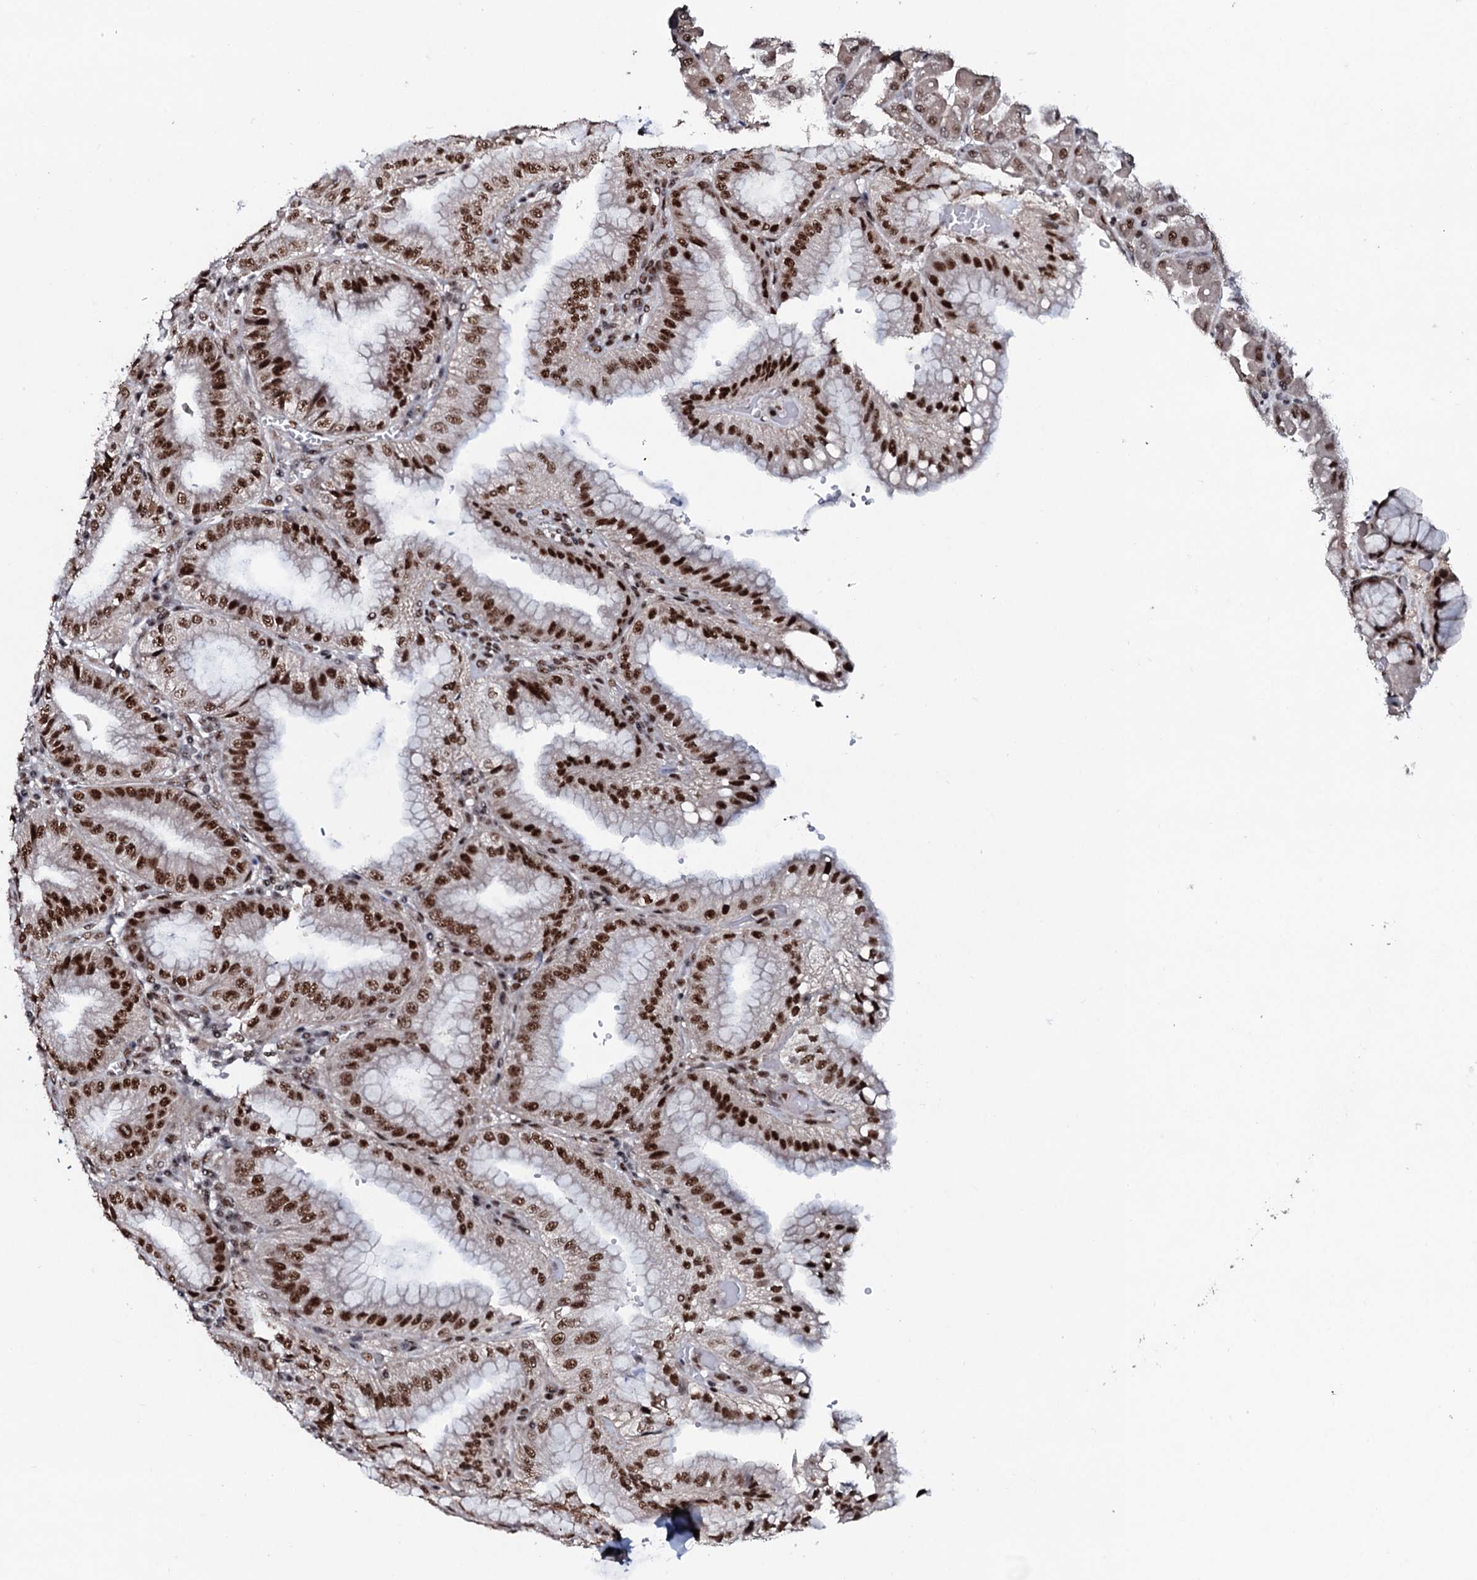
{"staining": {"intensity": "strong", "quantity": ">75%", "location": "nuclear"}, "tissue": "stomach", "cell_type": "Glandular cells", "image_type": "normal", "snomed": [{"axis": "morphology", "description": "Normal tissue, NOS"}, {"axis": "topography", "description": "Stomach, upper"}, {"axis": "topography", "description": "Stomach, lower"}], "caption": "High-power microscopy captured an IHC micrograph of benign stomach, revealing strong nuclear positivity in approximately >75% of glandular cells. (IHC, brightfield microscopy, high magnification).", "gene": "PRPF18", "patient": {"sex": "male", "age": 71}}